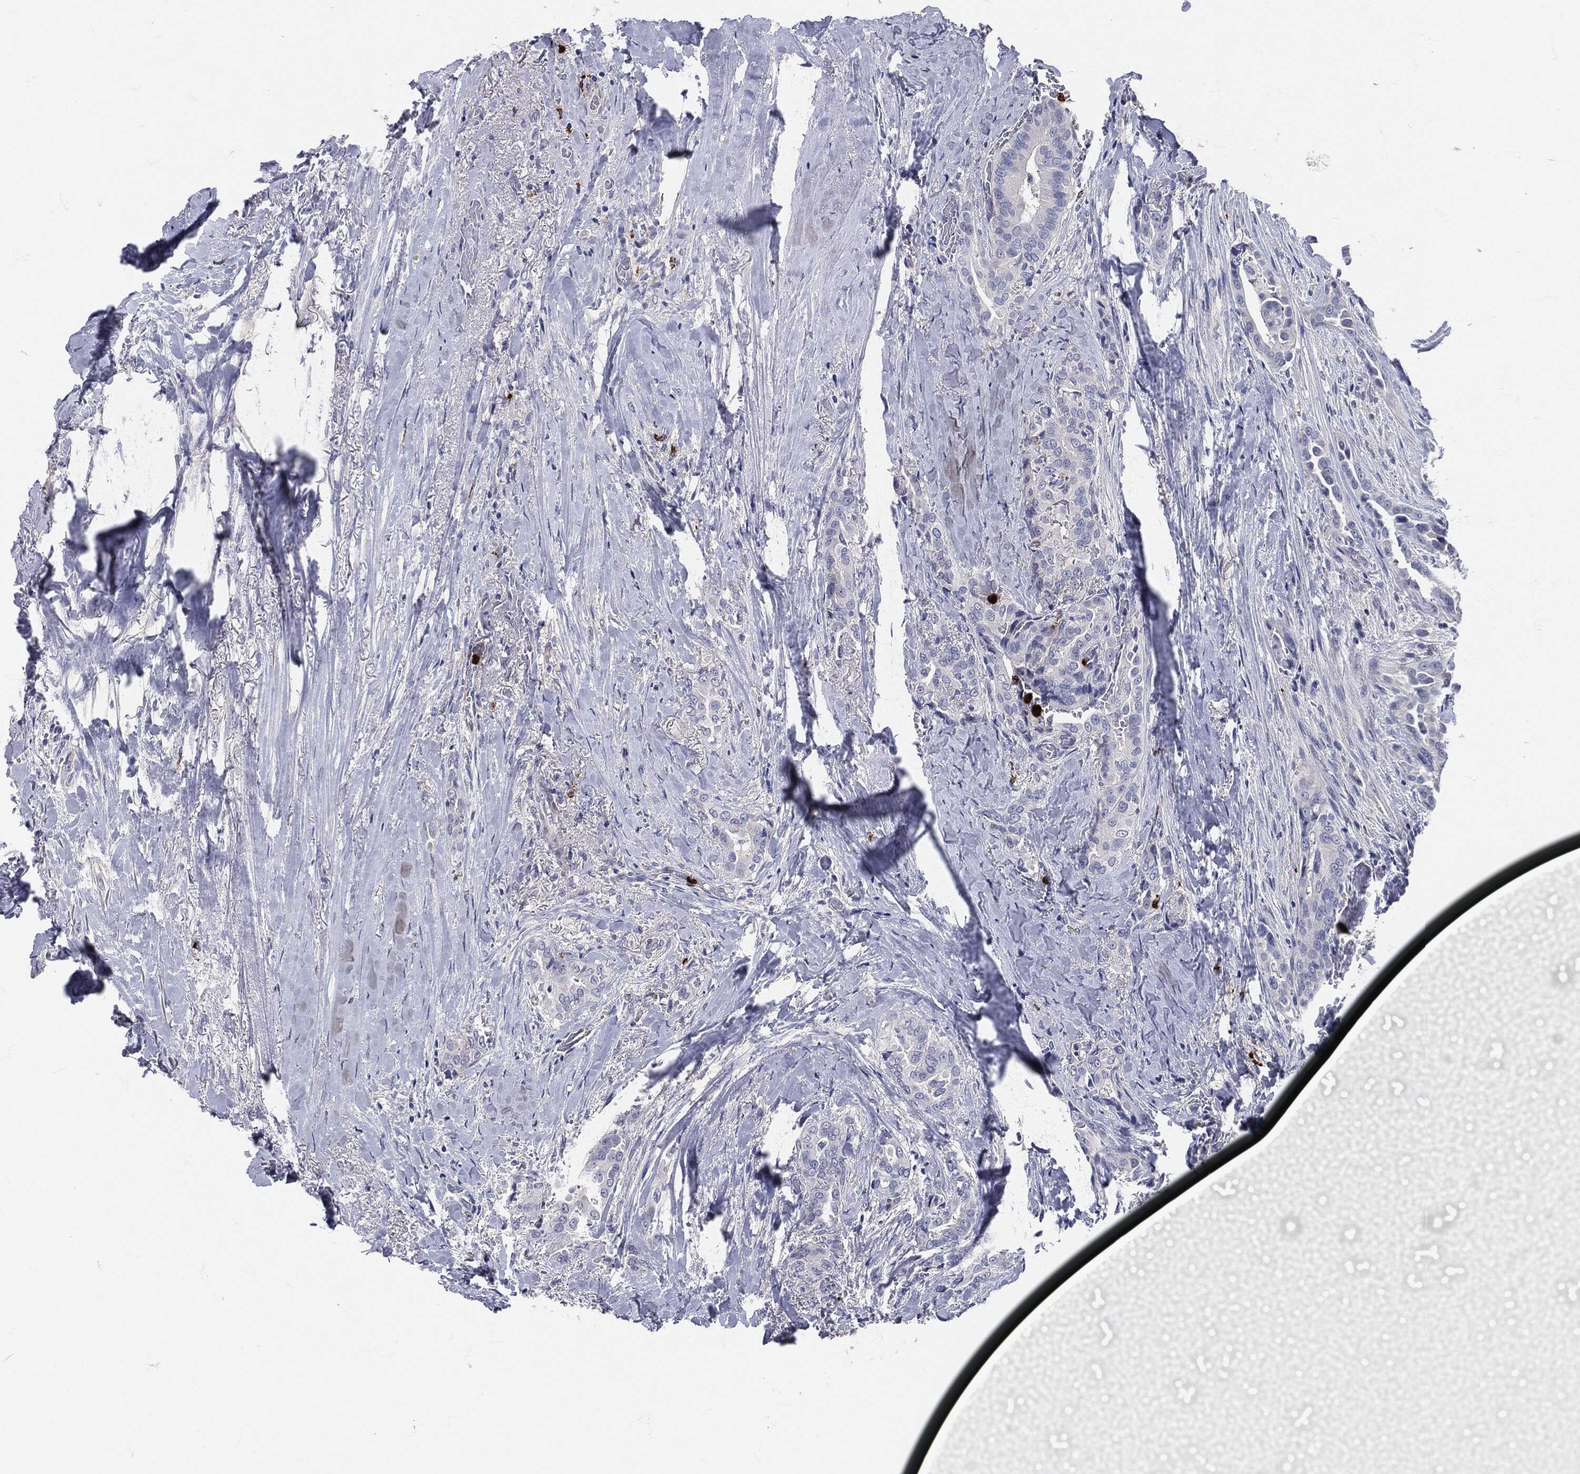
{"staining": {"intensity": "negative", "quantity": "none", "location": "none"}, "tissue": "thyroid cancer", "cell_type": "Tumor cells", "image_type": "cancer", "snomed": [{"axis": "morphology", "description": "Papillary adenocarcinoma, NOS"}, {"axis": "topography", "description": "Thyroid gland"}], "caption": "Tumor cells show no significant protein positivity in thyroid cancer.", "gene": "MPO", "patient": {"sex": "male", "age": 61}}